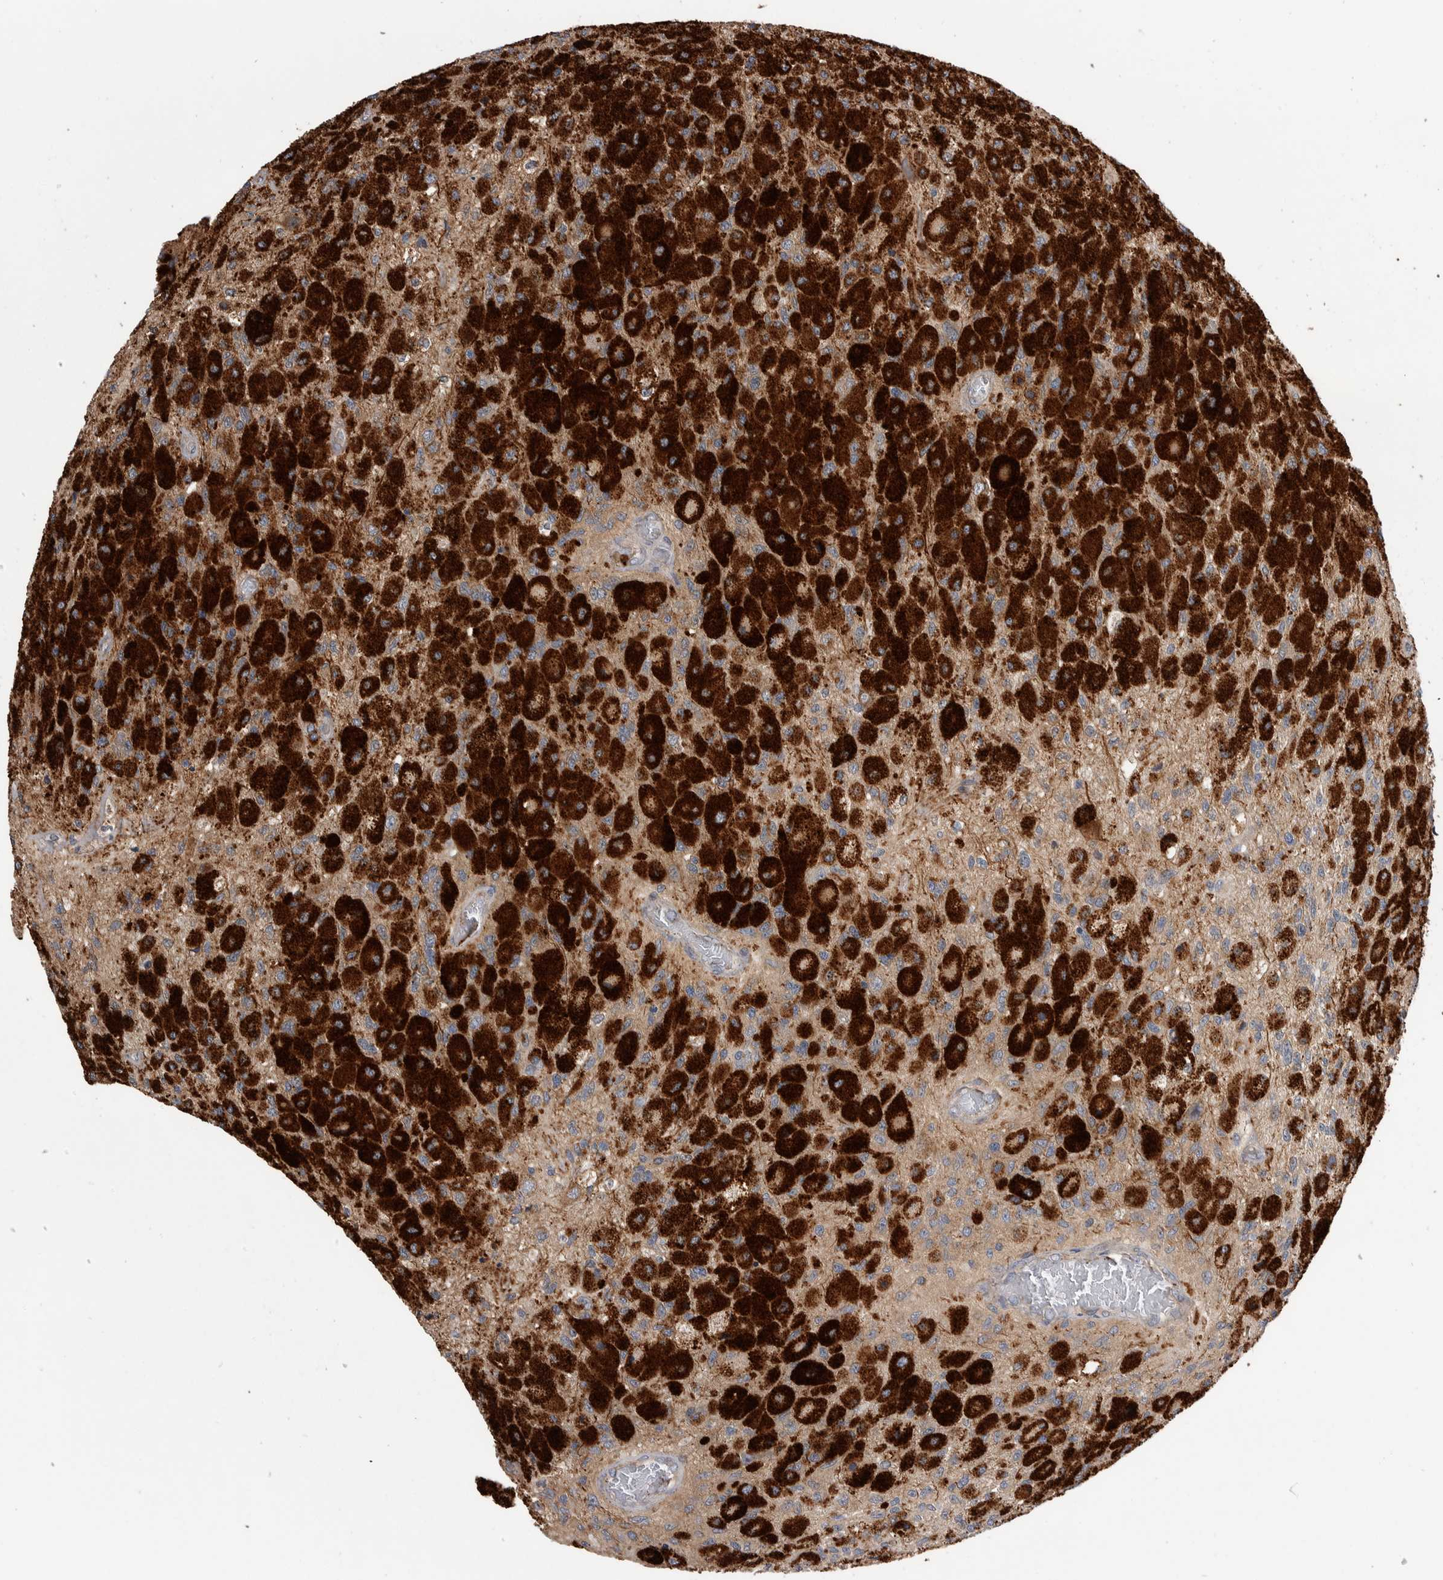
{"staining": {"intensity": "strong", "quantity": ">75%", "location": "cytoplasmic/membranous"}, "tissue": "glioma", "cell_type": "Tumor cells", "image_type": "cancer", "snomed": [{"axis": "morphology", "description": "Normal tissue, NOS"}, {"axis": "morphology", "description": "Glioma, malignant, High grade"}, {"axis": "topography", "description": "Cerebral cortex"}], "caption": "An IHC photomicrograph of tumor tissue is shown. Protein staining in brown shows strong cytoplasmic/membranous positivity in malignant glioma (high-grade) within tumor cells. (Brightfield microscopy of DAB IHC at high magnification).", "gene": "SDCBP", "patient": {"sex": "male", "age": 77}}